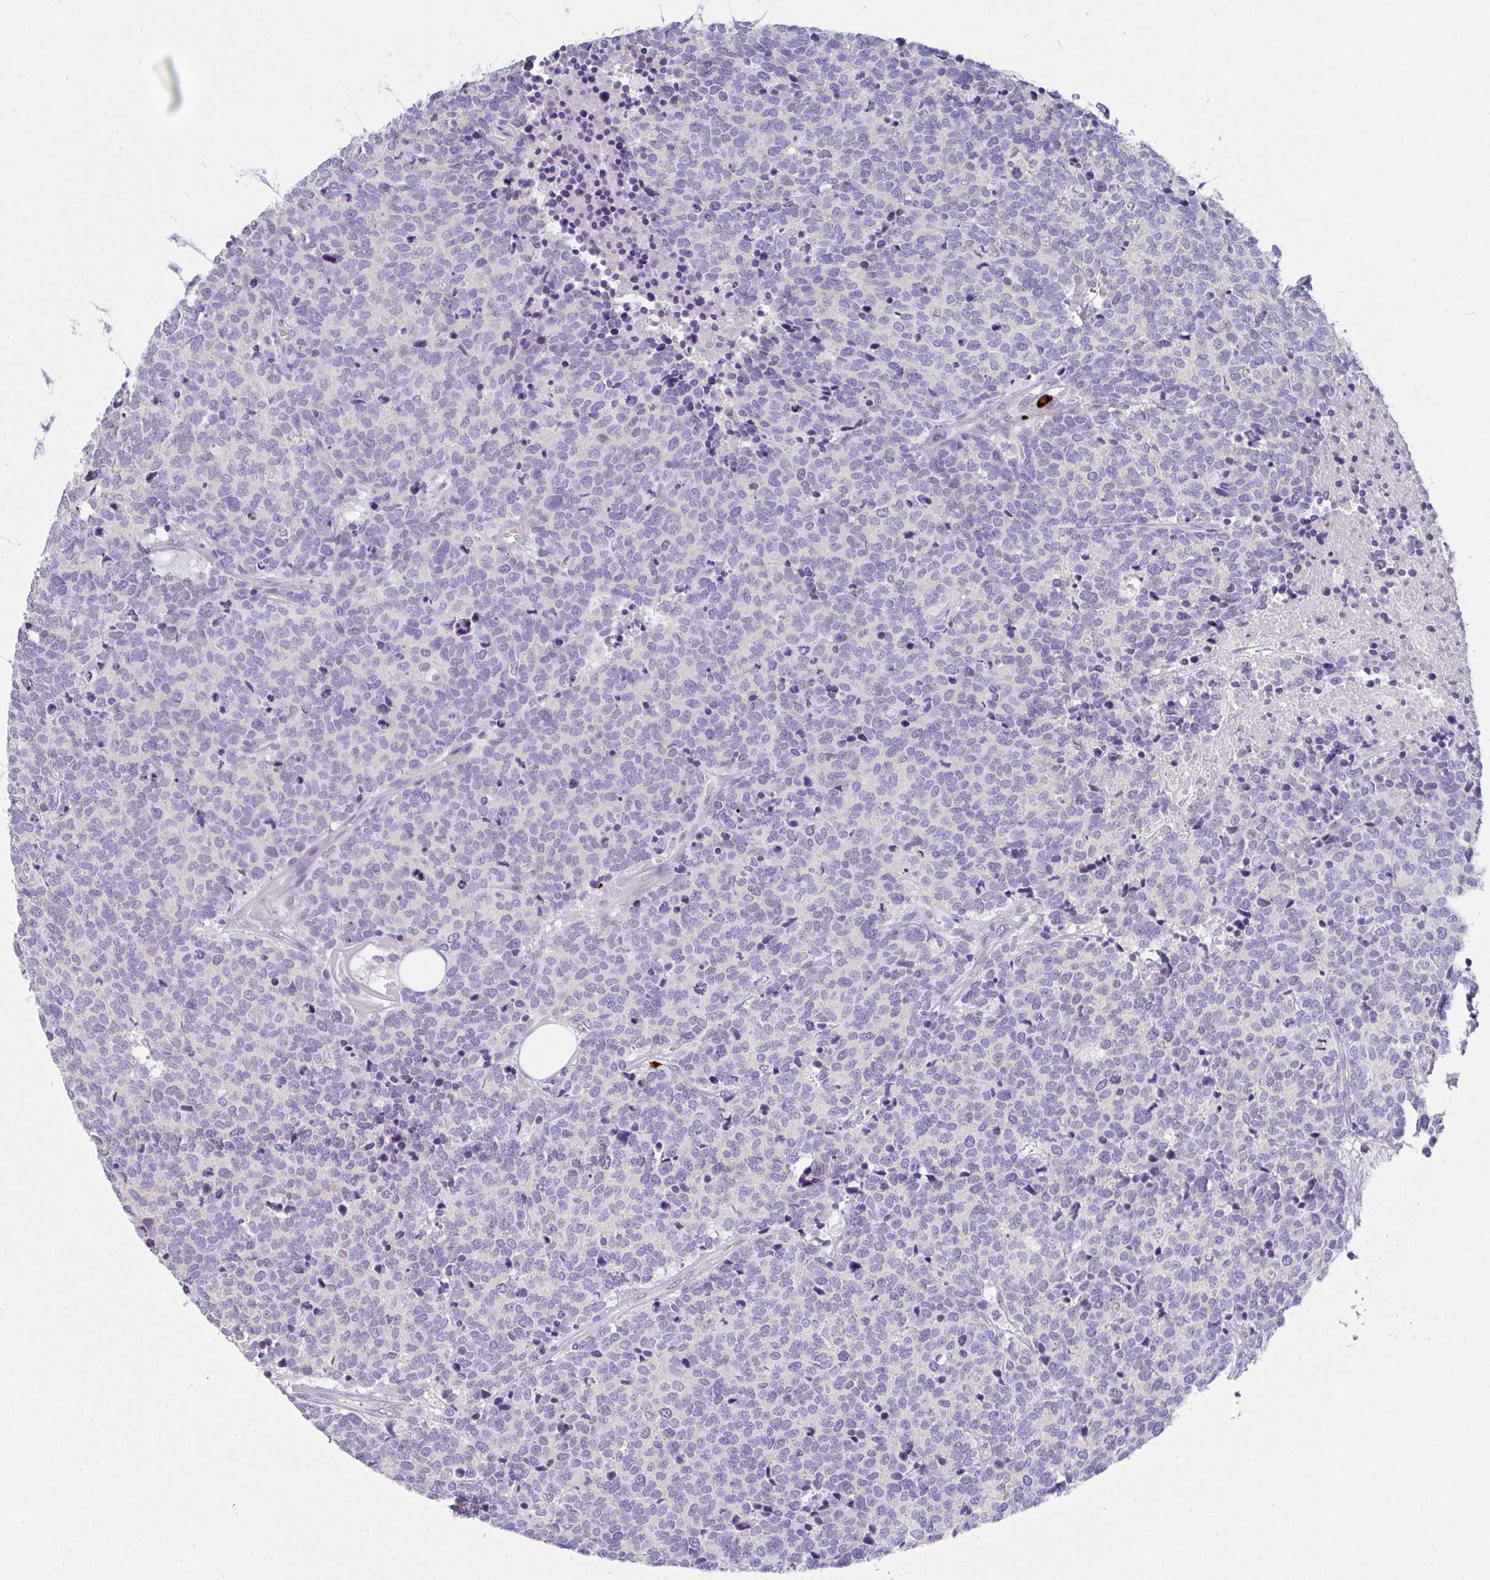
{"staining": {"intensity": "negative", "quantity": "none", "location": "none"}, "tissue": "carcinoid", "cell_type": "Tumor cells", "image_type": "cancer", "snomed": [{"axis": "morphology", "description": "Carcinoid, malignant, NOS"}, {"axis": "topography", "description": "Skin"}], "caption": "Immunohistochemistry histopathology image of neoplastic tissue: human carcinoid stained with DAB (3,3'-diaminobenzidine) shows no significant protein positivity in tumor cells.", "gene": "CACNA1S", "patient": {"sex": "female", "age": 79}}